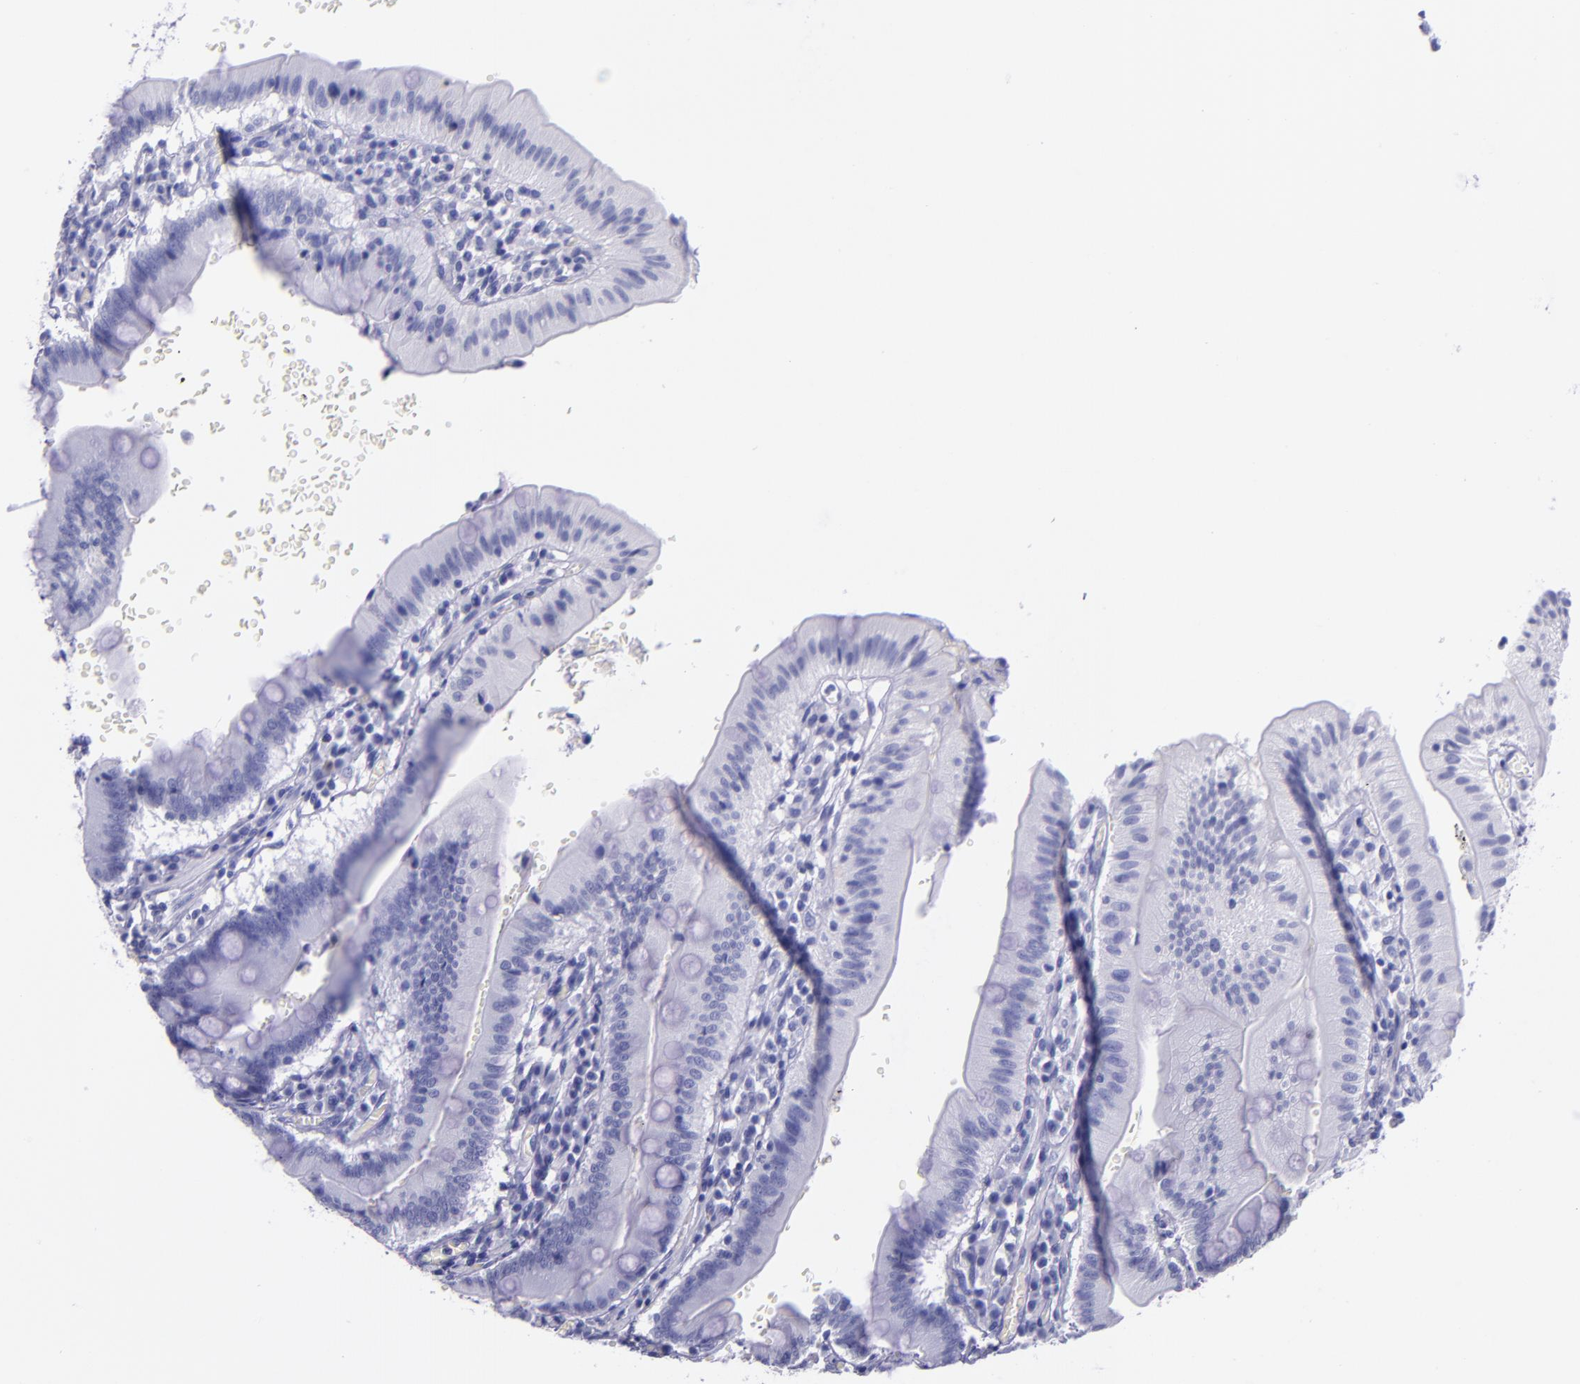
{"staining": {"intensity": "negative", "quantity": "none", "location": "none"}, "tissue": "small intestine", "cell_type": "Glandular cells", "image_type": "normal", "snomed": [{"axis": "morphology", "description": "Normal tissue, NOS"}, {"axis": "topography", "description": "Small intestine"}], "caption": "The histopathology image reveals no staining of glandular cells in unremarkable small intestine. (DAB IHC with hematoxylin counter stain).", "gene": "SLPI", "patient": {"sex": "male", "age": 71}}